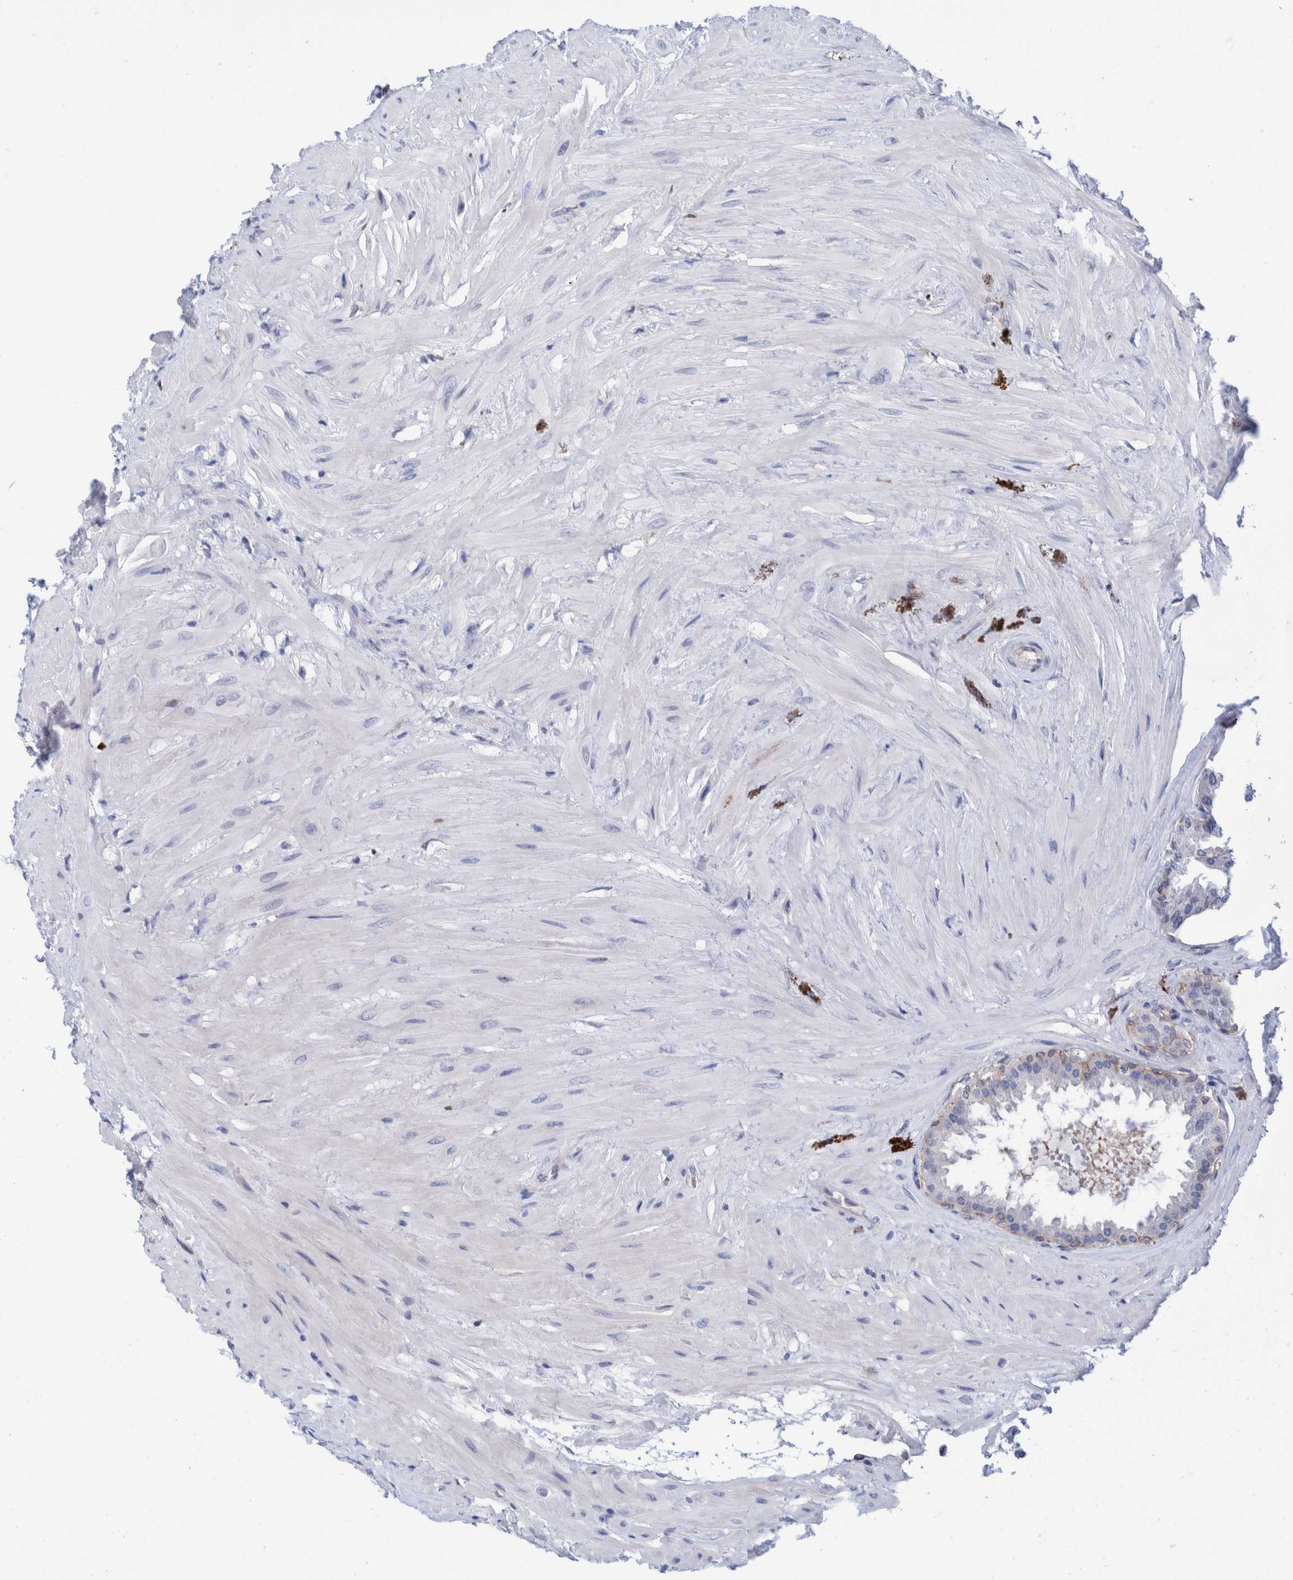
{"staining": {"intensity": "moderate", "quantity": "25%-75%", "location": "cytoplasmic/membranous"}, "tissue": "seminal vesicle", "cell_type": "Glandular cells", "image_type": "normal", "snomed": [{"axis": "morphology", "description": "Normal tissue, NOS"}, {"axis": "topography", "description": "Seminal veicle"}], "caption": "Normal seminal vesicle exhibits moderate cytoplasmic/membranous positivity in approximately 25%-75% of glandular cells The protein of interest is stained brown, and the nuclei are stained in blue (DAB IHC with brightfield microscopy, high magnification)..", "gene": "PFAS", "patient": {"sex": "male", "age": 46}}